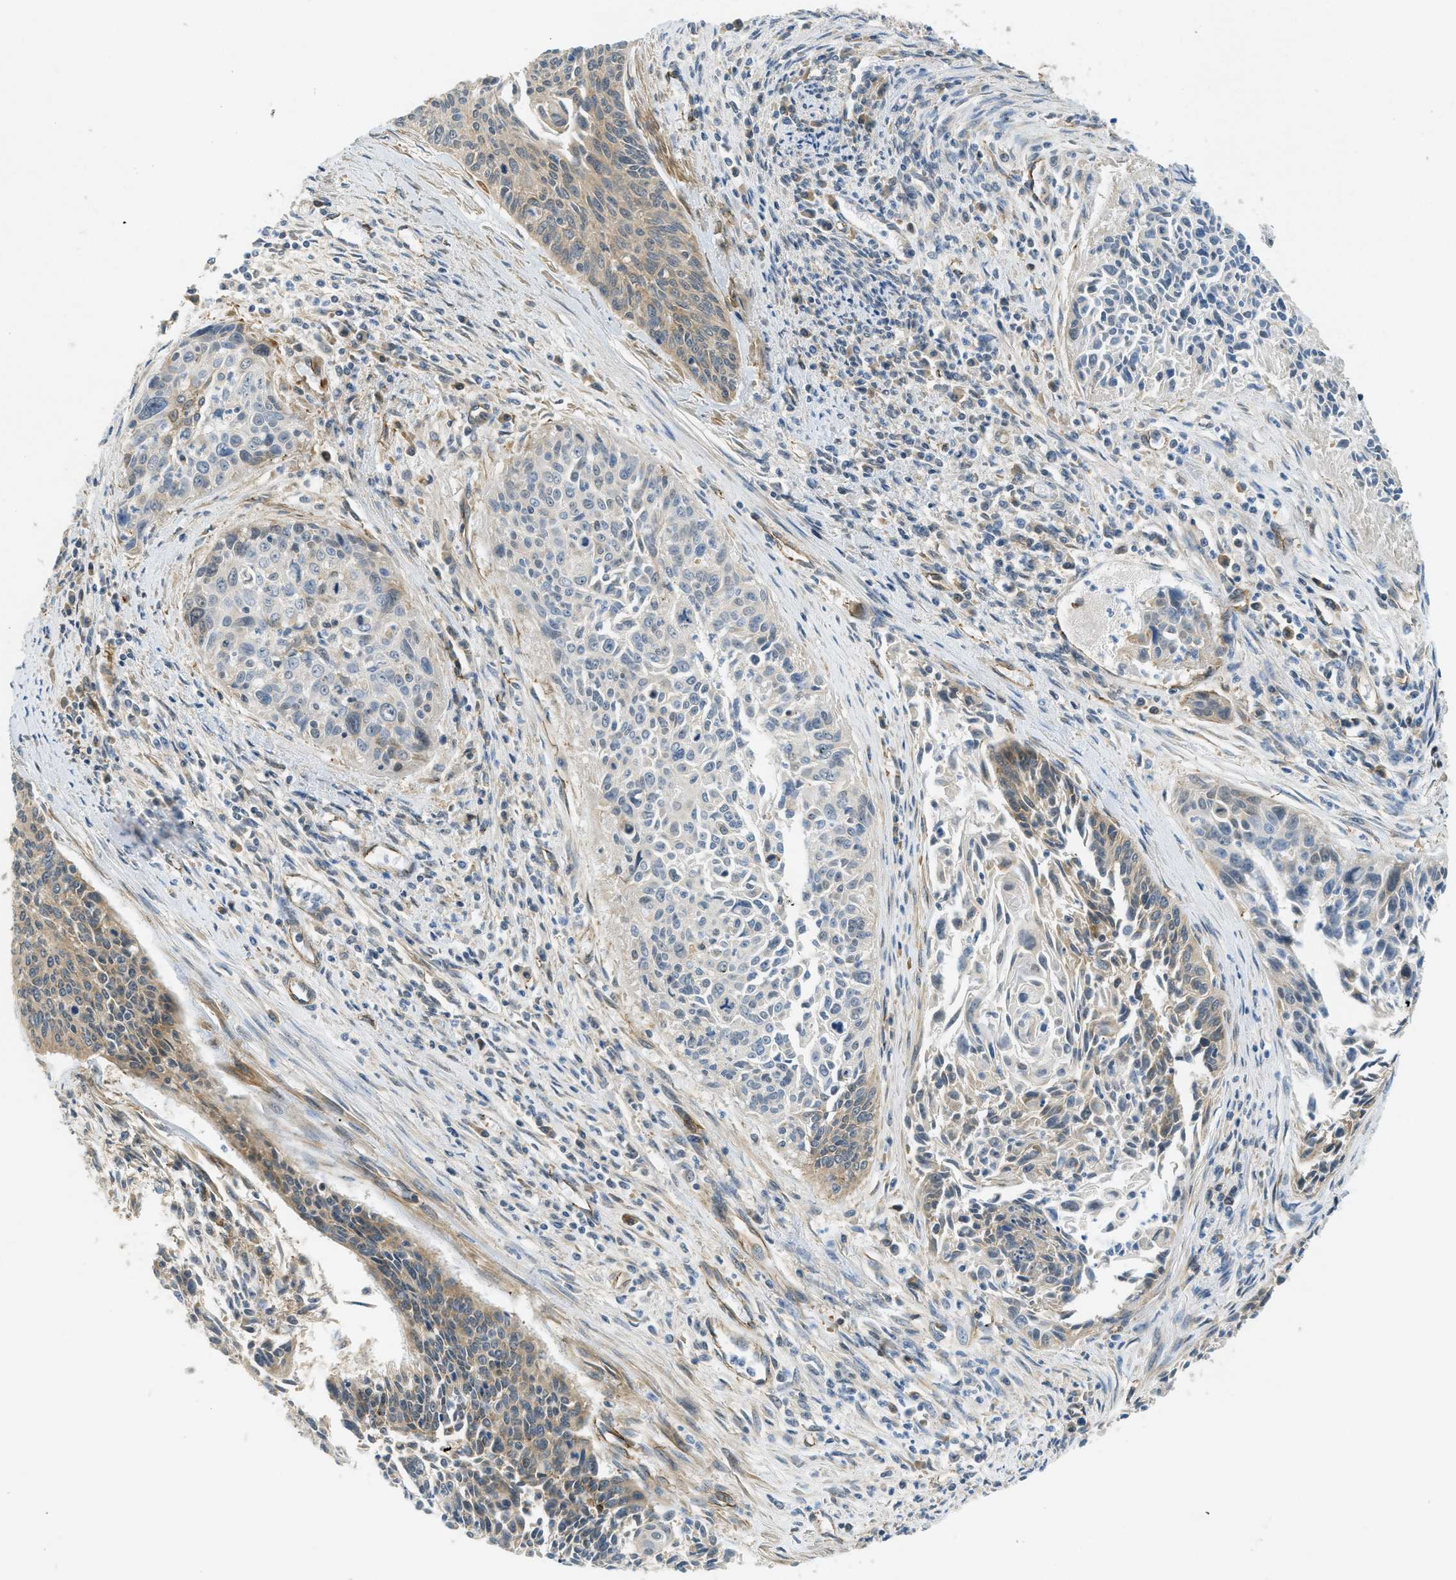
{"staining": {"intensity": "weak", "quantity": "25%-75%", "location": "cytoplasmic/membranous"}, "tissue": "cervical cancer", "cell_type": "Tumor cells", "image_type": "cancer", "snomed": [{"axis": "morphology", "description": "Squamous cell carcinoma, NOS"}, {"axis": "topography", "description": "Cervix"}], "caption": "A low amount of weak cytoplasmic/membranous positivity is appreciated in approximately 25%-75% of tumor cells in squamous cell carcinoma (cervical) tissue. (brown staining indicates protein expression, while blue staining denotes nuclei).", "gene": "JCAD", "patient": {"sex": "female", "age": 55}}